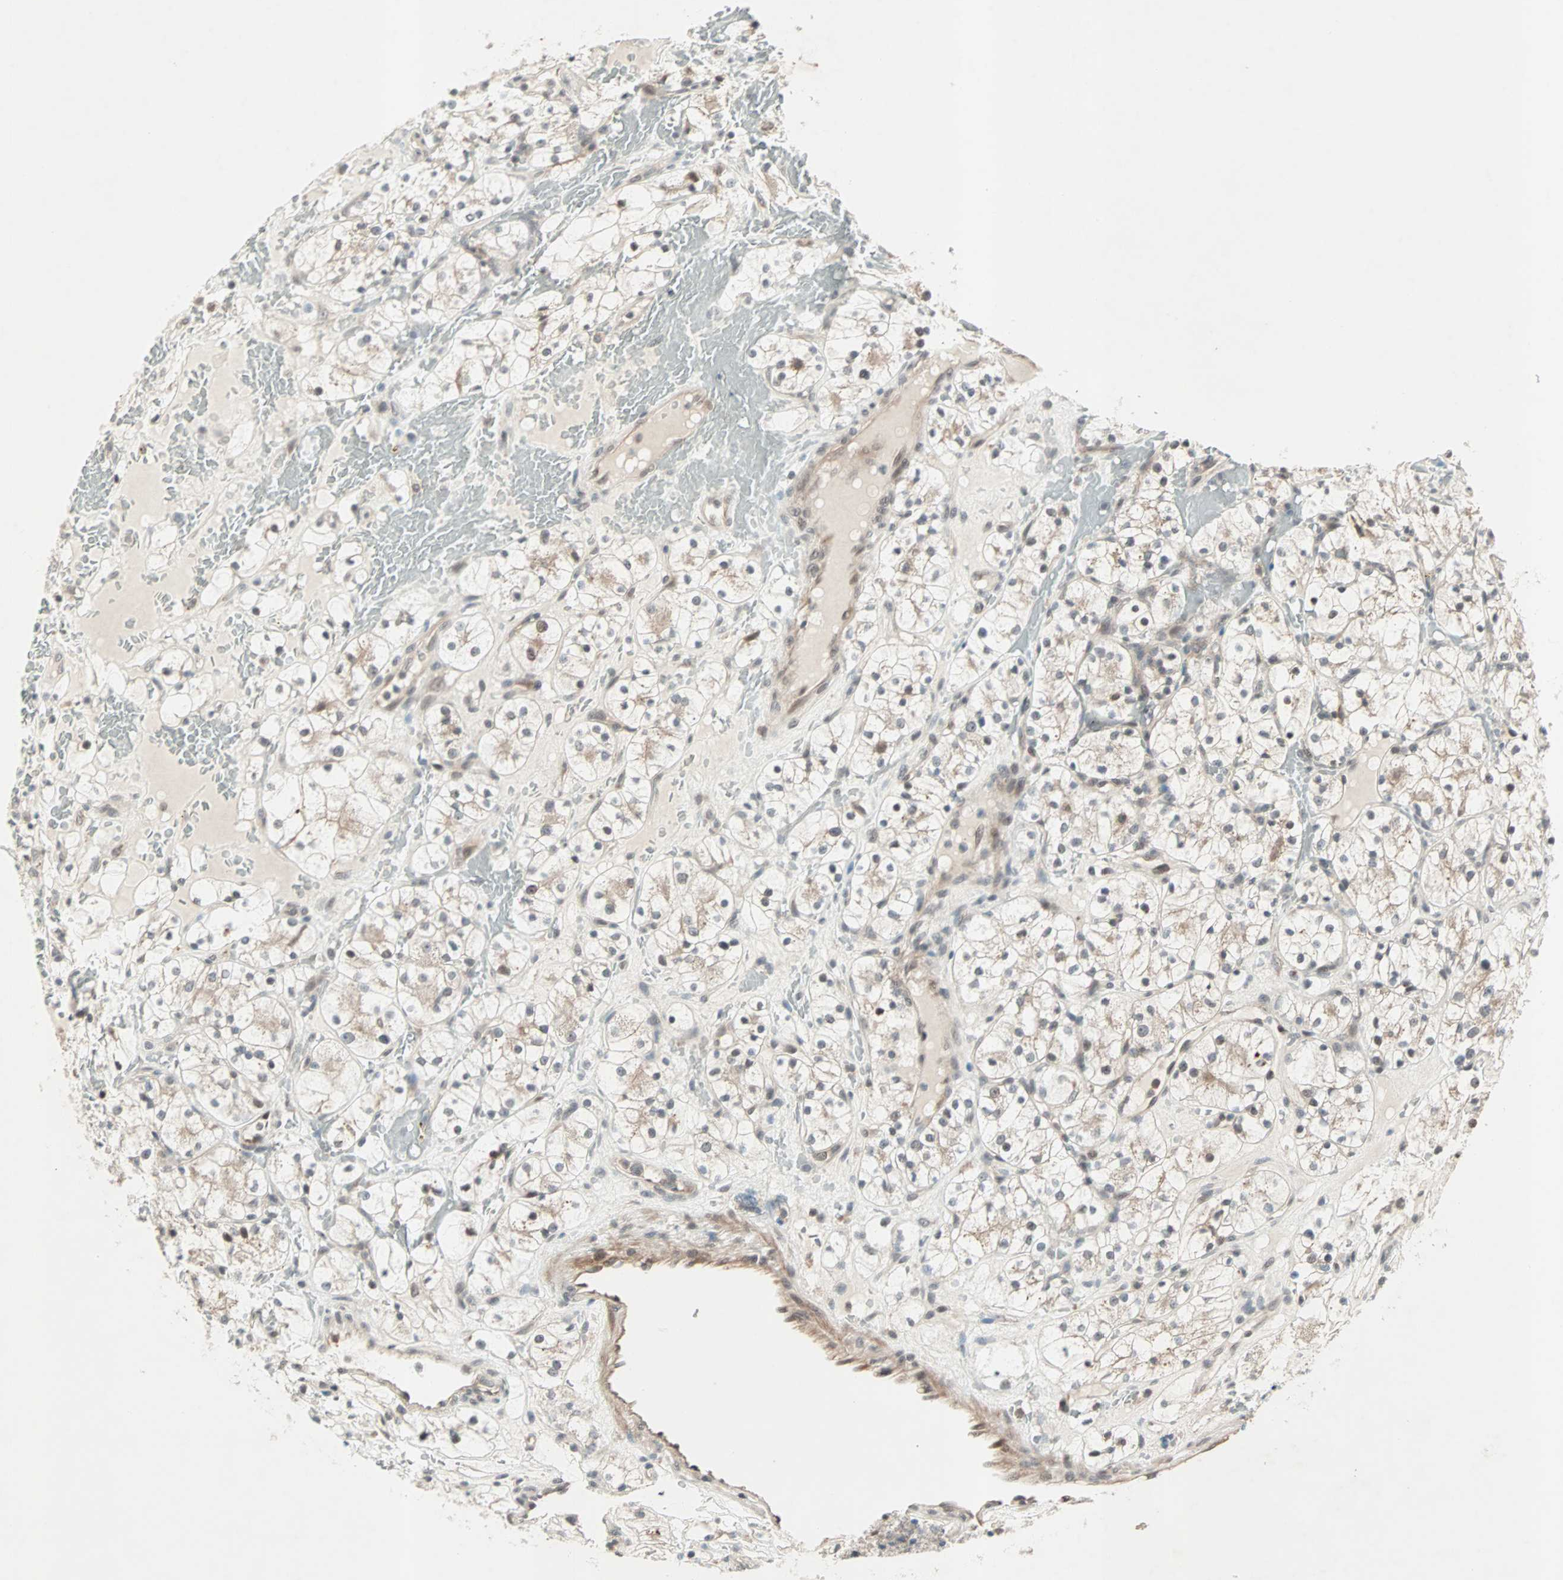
{"staining": {"intensity": "weak", "quantity": "<25%", "location": "cytoplasmic/membranous"}, "tissue": "renal cancer", "cell_type": "Tumor cells", "image_type": "cancer", "snomed": [{"axis": "morphology", "description": "Adenocarcinoma, NOS"}, {"axis": "topography", "description": "Kidney"}], "caption": "Tumor cells are negative for brown protein staining in renal cancer (adenocarcinoma).", "gene": "PGBD1", "patient": {"sex": "female", "age": 60}}